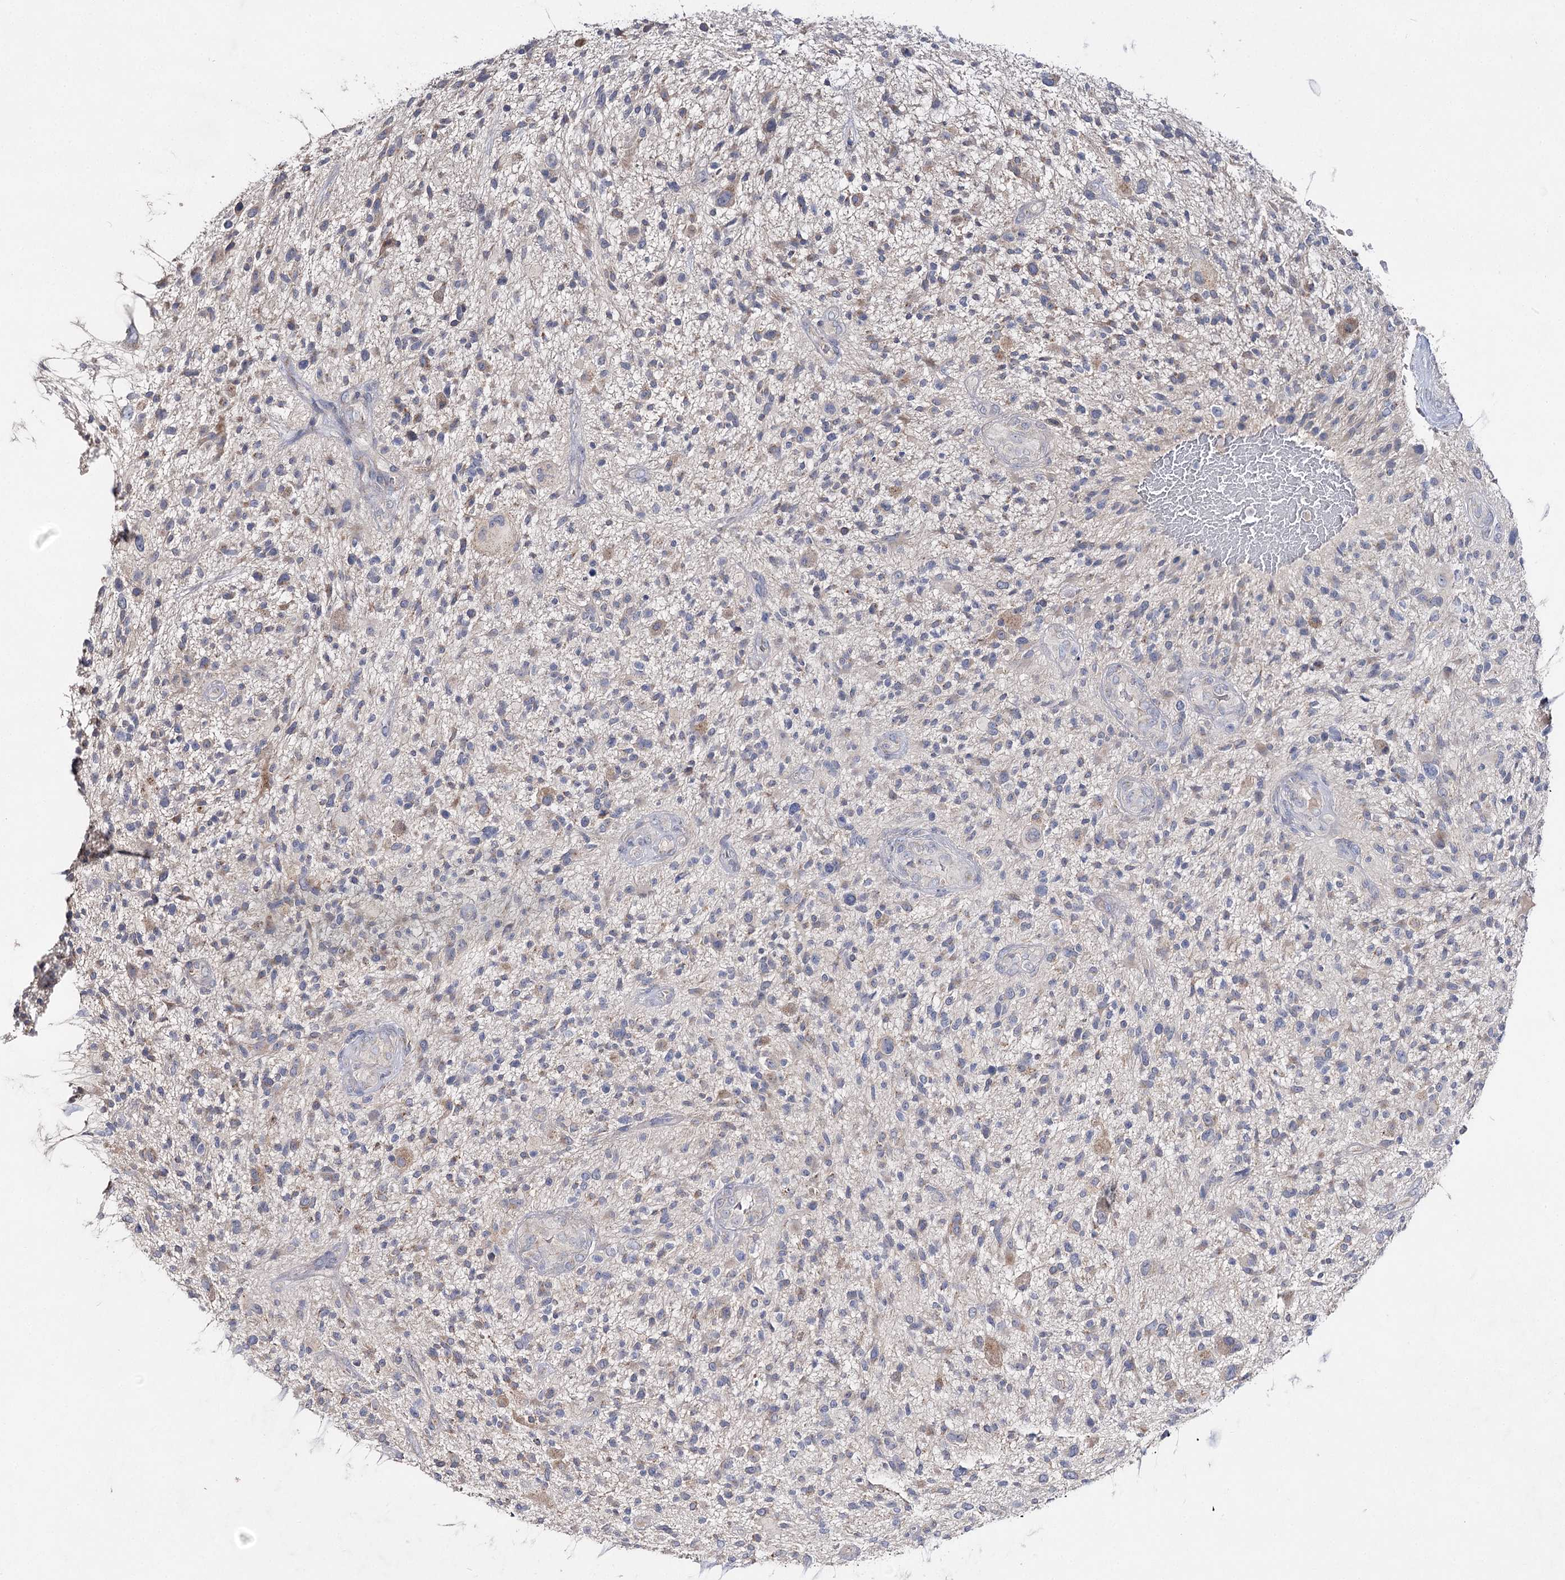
{"staining": {"intensity": "negative", "quantity": "none", "location": "none"}, "tissue": "glioma", "cell_type": "Tumor cells", "image_type": "cancer", "snomed": [{"axis": "morphology", "description": "Glioma, malignant, High grade"}, {"axis": "topography", "description": "Brain"}], "caption": "DAB (3,3'-diaminobenzidine) immunohistochemical staining of glioma demonstrates no significant staining in tumor cells.", "gene": "IL1RAP", "patient": {"sex": "male", "age": 47}}